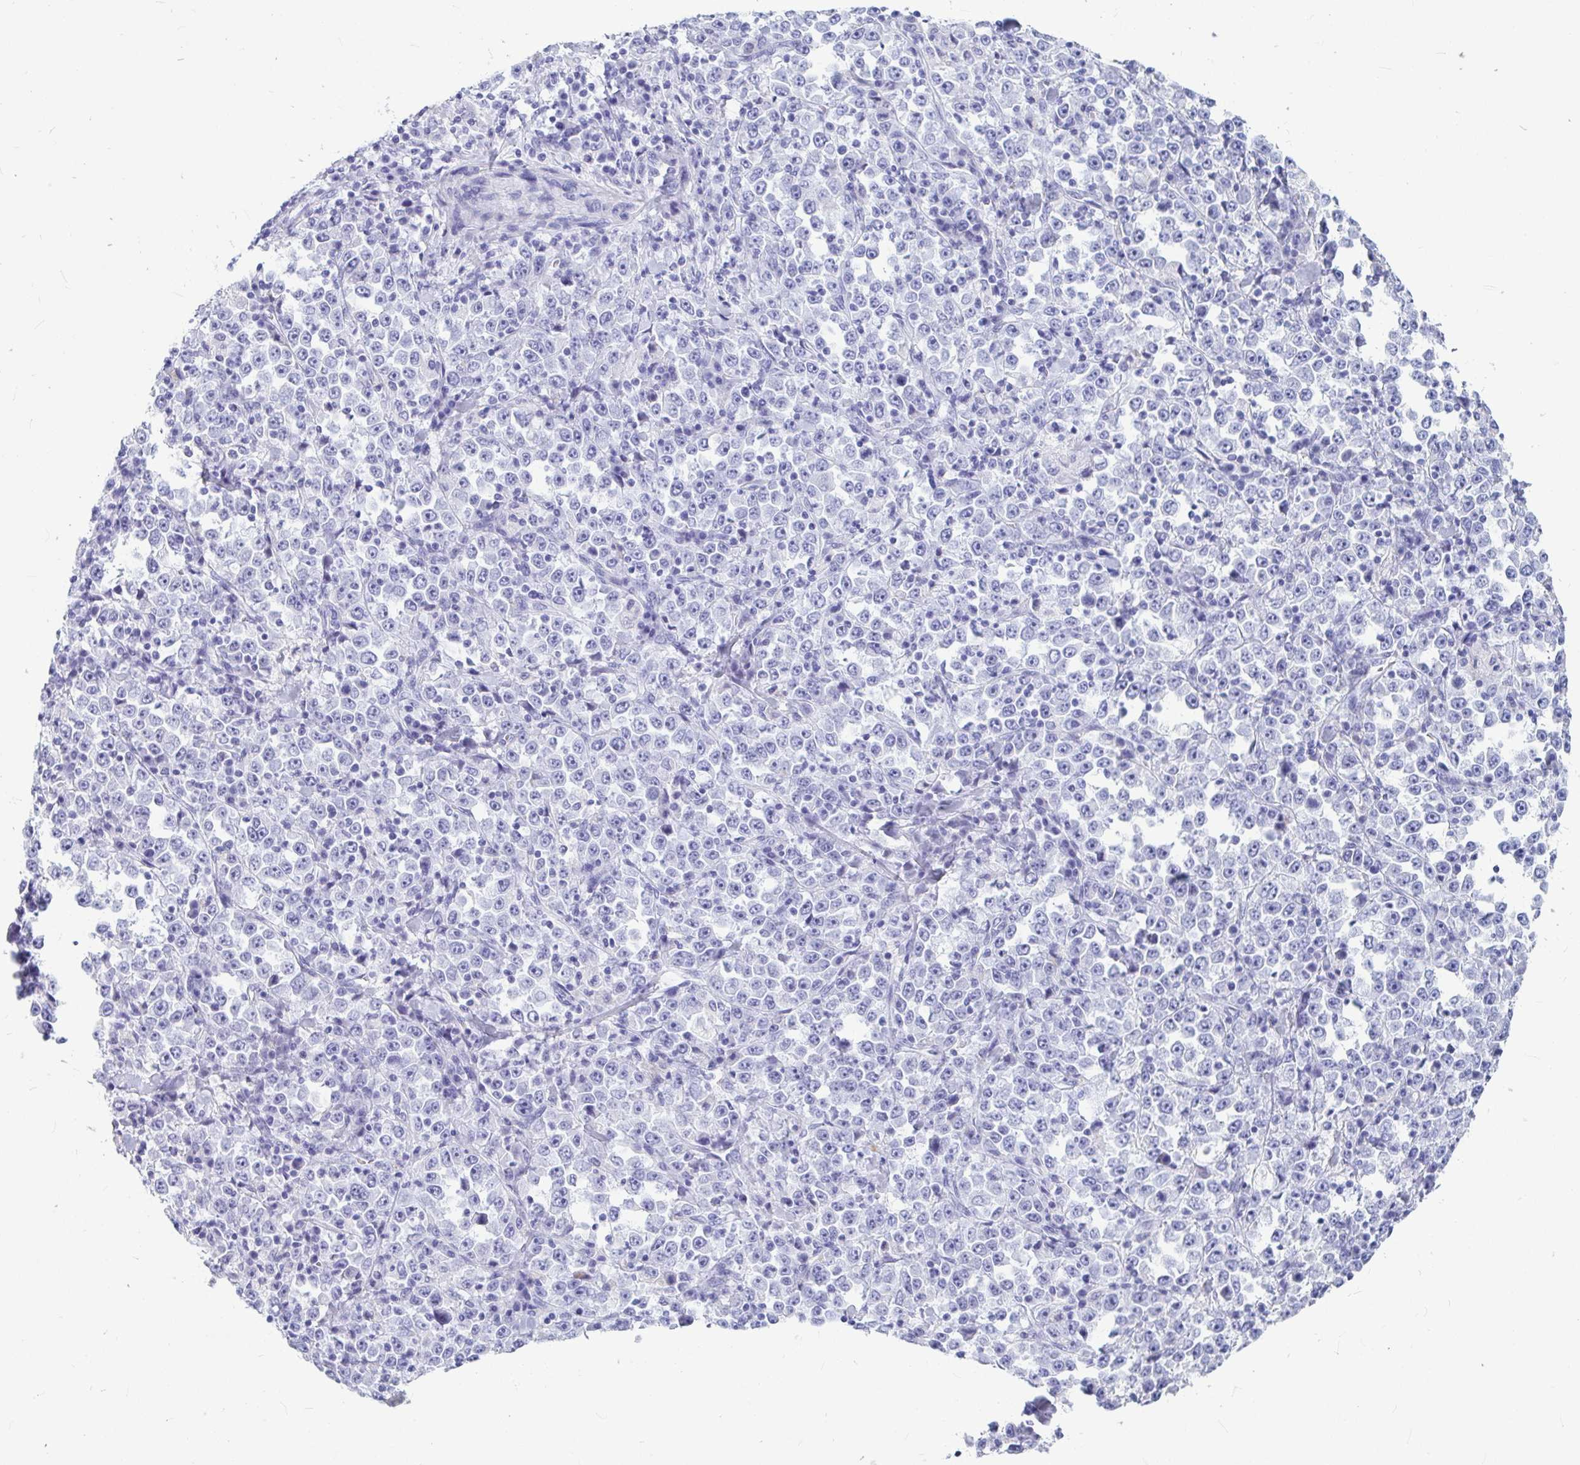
{"staining": {"intensity": "negative", "quantity": "none", "location": "none"}, "tissue": "stomach cancer", "cell_type": "Tumor cells", "image_type": "cancer", "snomed": [{"axis": "morphology", "description": "Normal tissue, NOS"}, {"axis": "morphology", "description": "Adenocarcinoma, NOS"}, {"axis": "topography", "description": "Stomach, upper"}, {"axis": "topography", "description": "Stomach"}], "caption": "Immunohistochemistry (IHC) photomicrograph of neoplastic tissue: stomach cancer (adenocarcinoma) stained with DAB (3,3'-diaminobenzidine) exhibits no significant protein expression in tumor cells. (Stains: DAB (3,3'-diaminobenzidine) immunohistochemistry (IHC) with hematoxylin counter stain, Microscopy: brightfield microscopy at high magnification).", "gene": "OR5J2", "patient": {"sex": "male", "age": 59}}